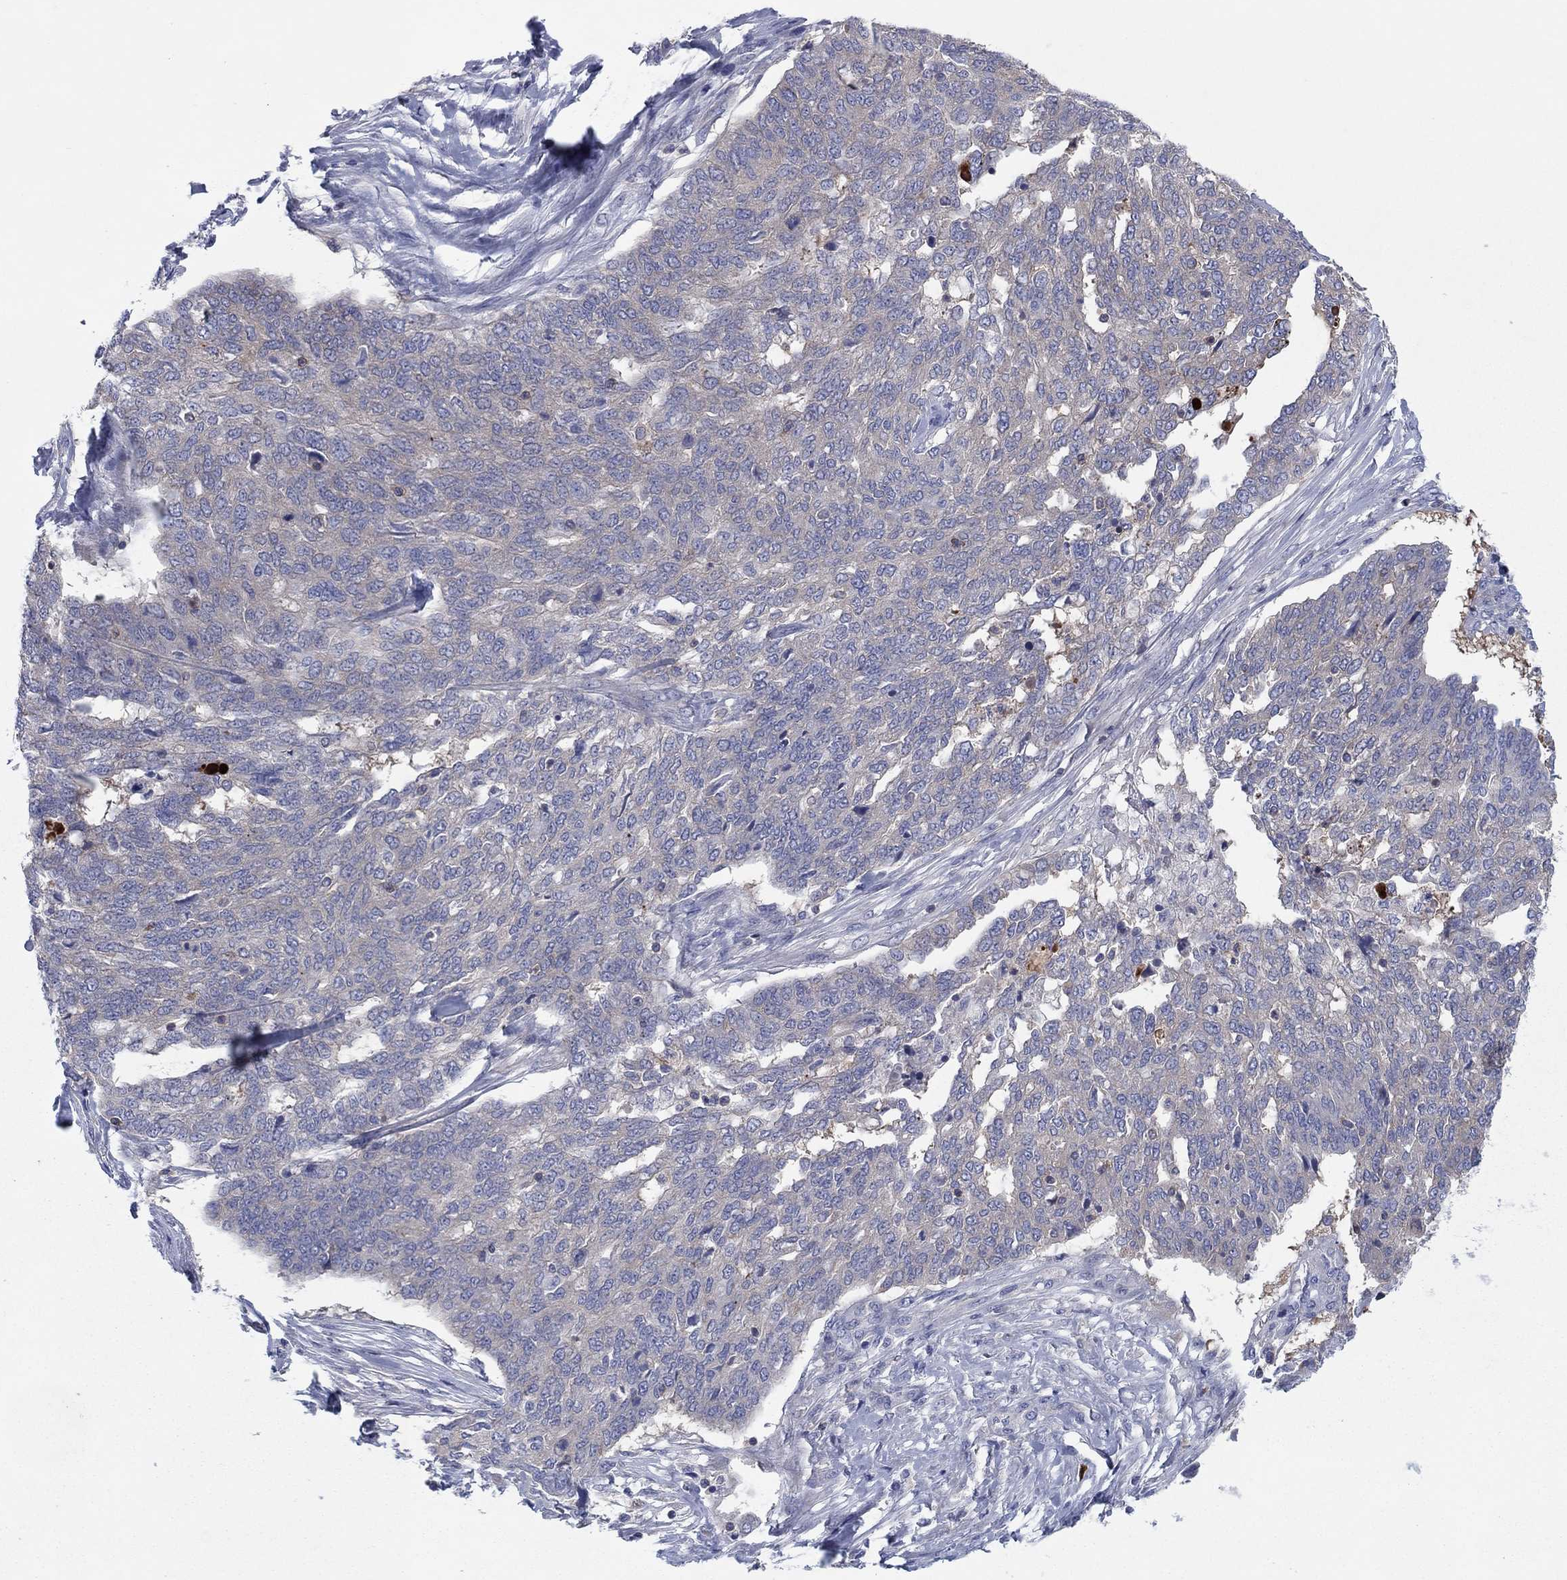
{"staining": {"intensity": "weak", "quantity": "<25%", "location": "cytoplasmic/membranous"}, "tissue": "ovarian cancer", "cell_type": "Tumor cells", "image_type": "cancer", "snomed": [{"axis": "morphology", "description": "Cystadenocarcinoma, serous, NOS"}, {"axis": "topography", "description": "Ovary"}], "caption": "Human ovarian cancer stained for a protein using IHC reveals no staining in tumor cells.", "gene": "PVR", "patient": {"sex": "female", "age": 67}}